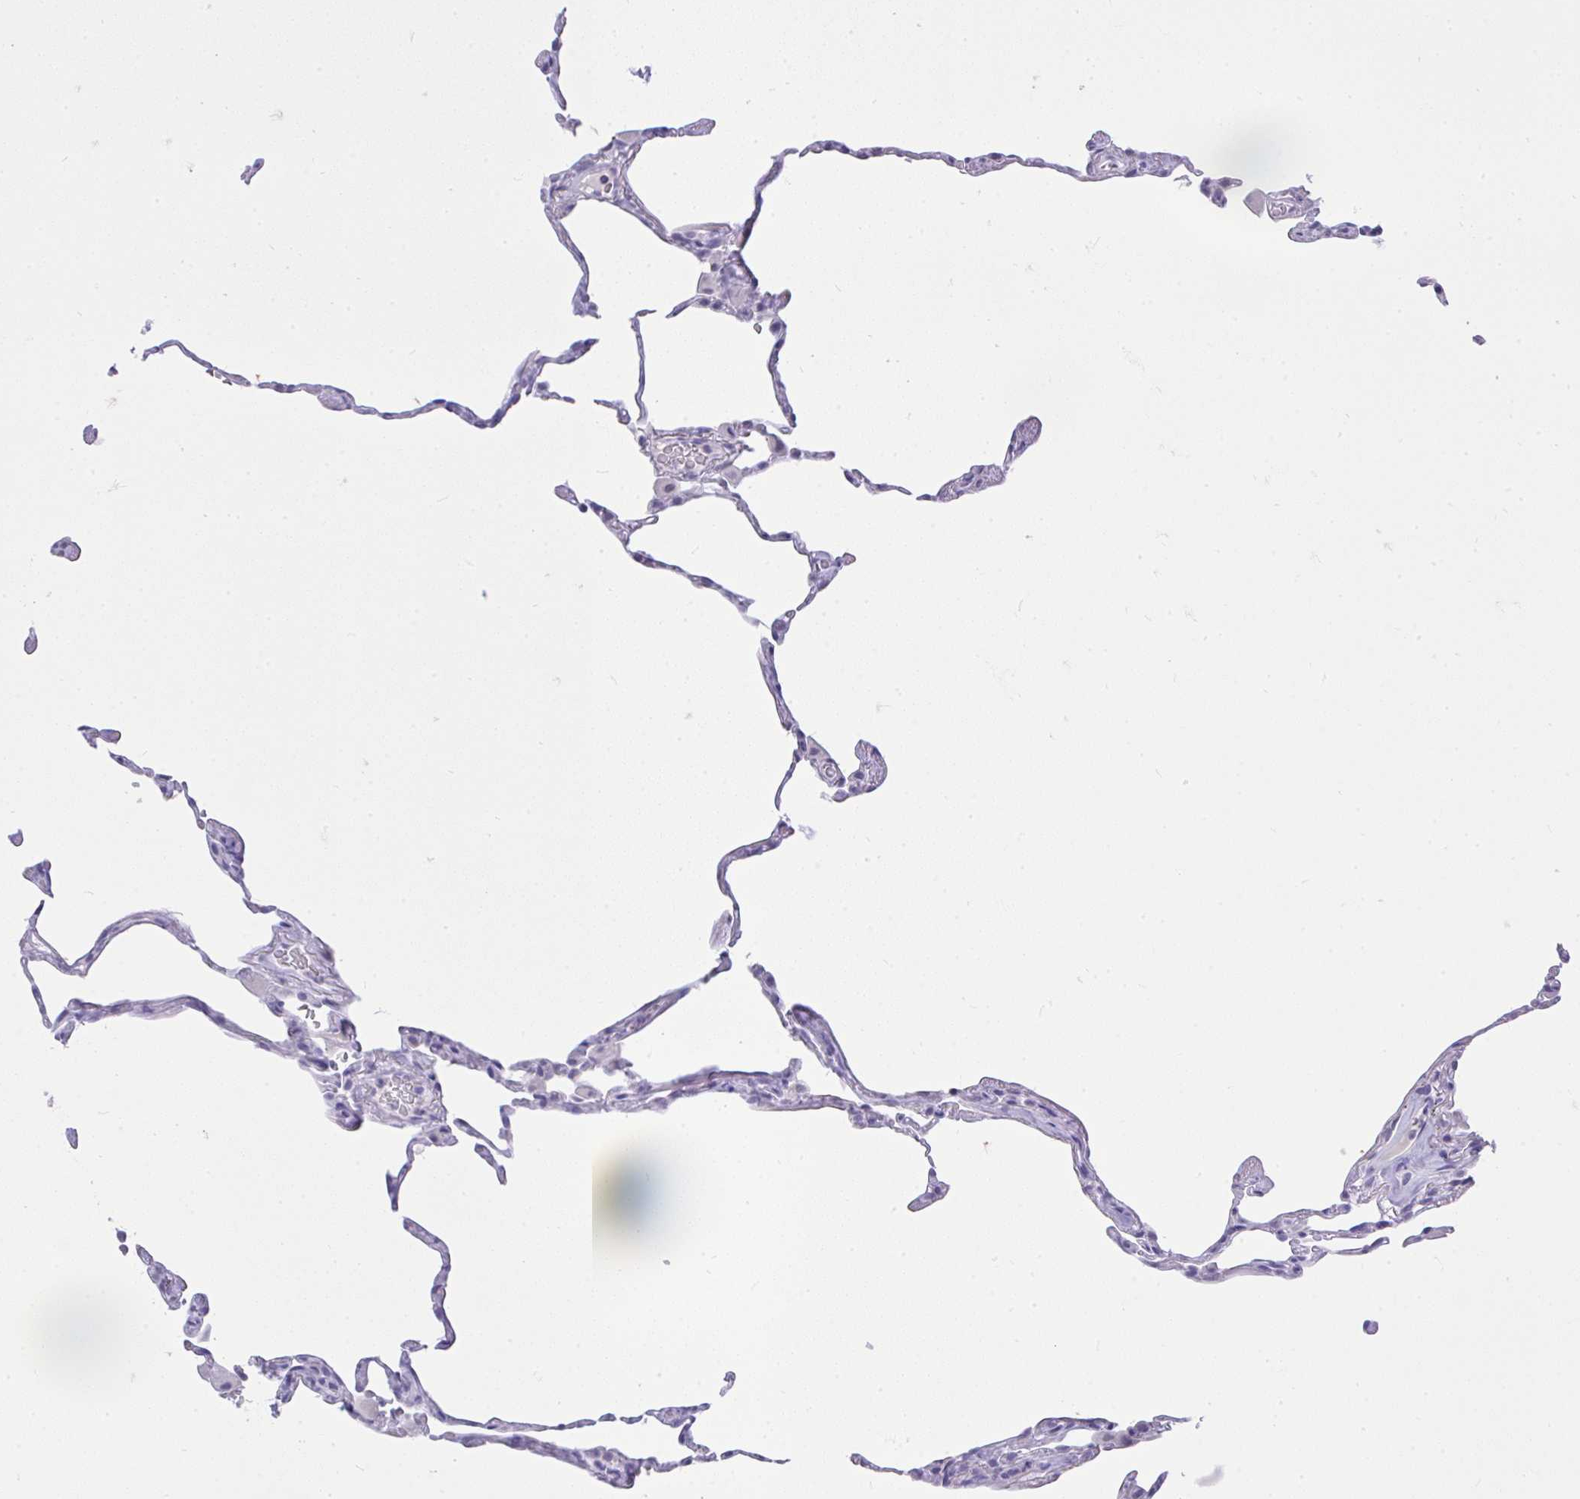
{"staining": {"intensity": "negative", "quantity": "none", "location": "none"}, "tissue": "lung", "cell_type": "Alveolar cells", "image_type": "normal", "snomed": [{"axis": "morphology", "description": "Normal tissue, NOS"}, {"axis": "topography", "description": "Lung"}], "caption": "The IHC micrograph has no significant expression in alveolar cells of lung.", "gene": "MS4A12", "patient": {"sex": "female", "age": 57}}